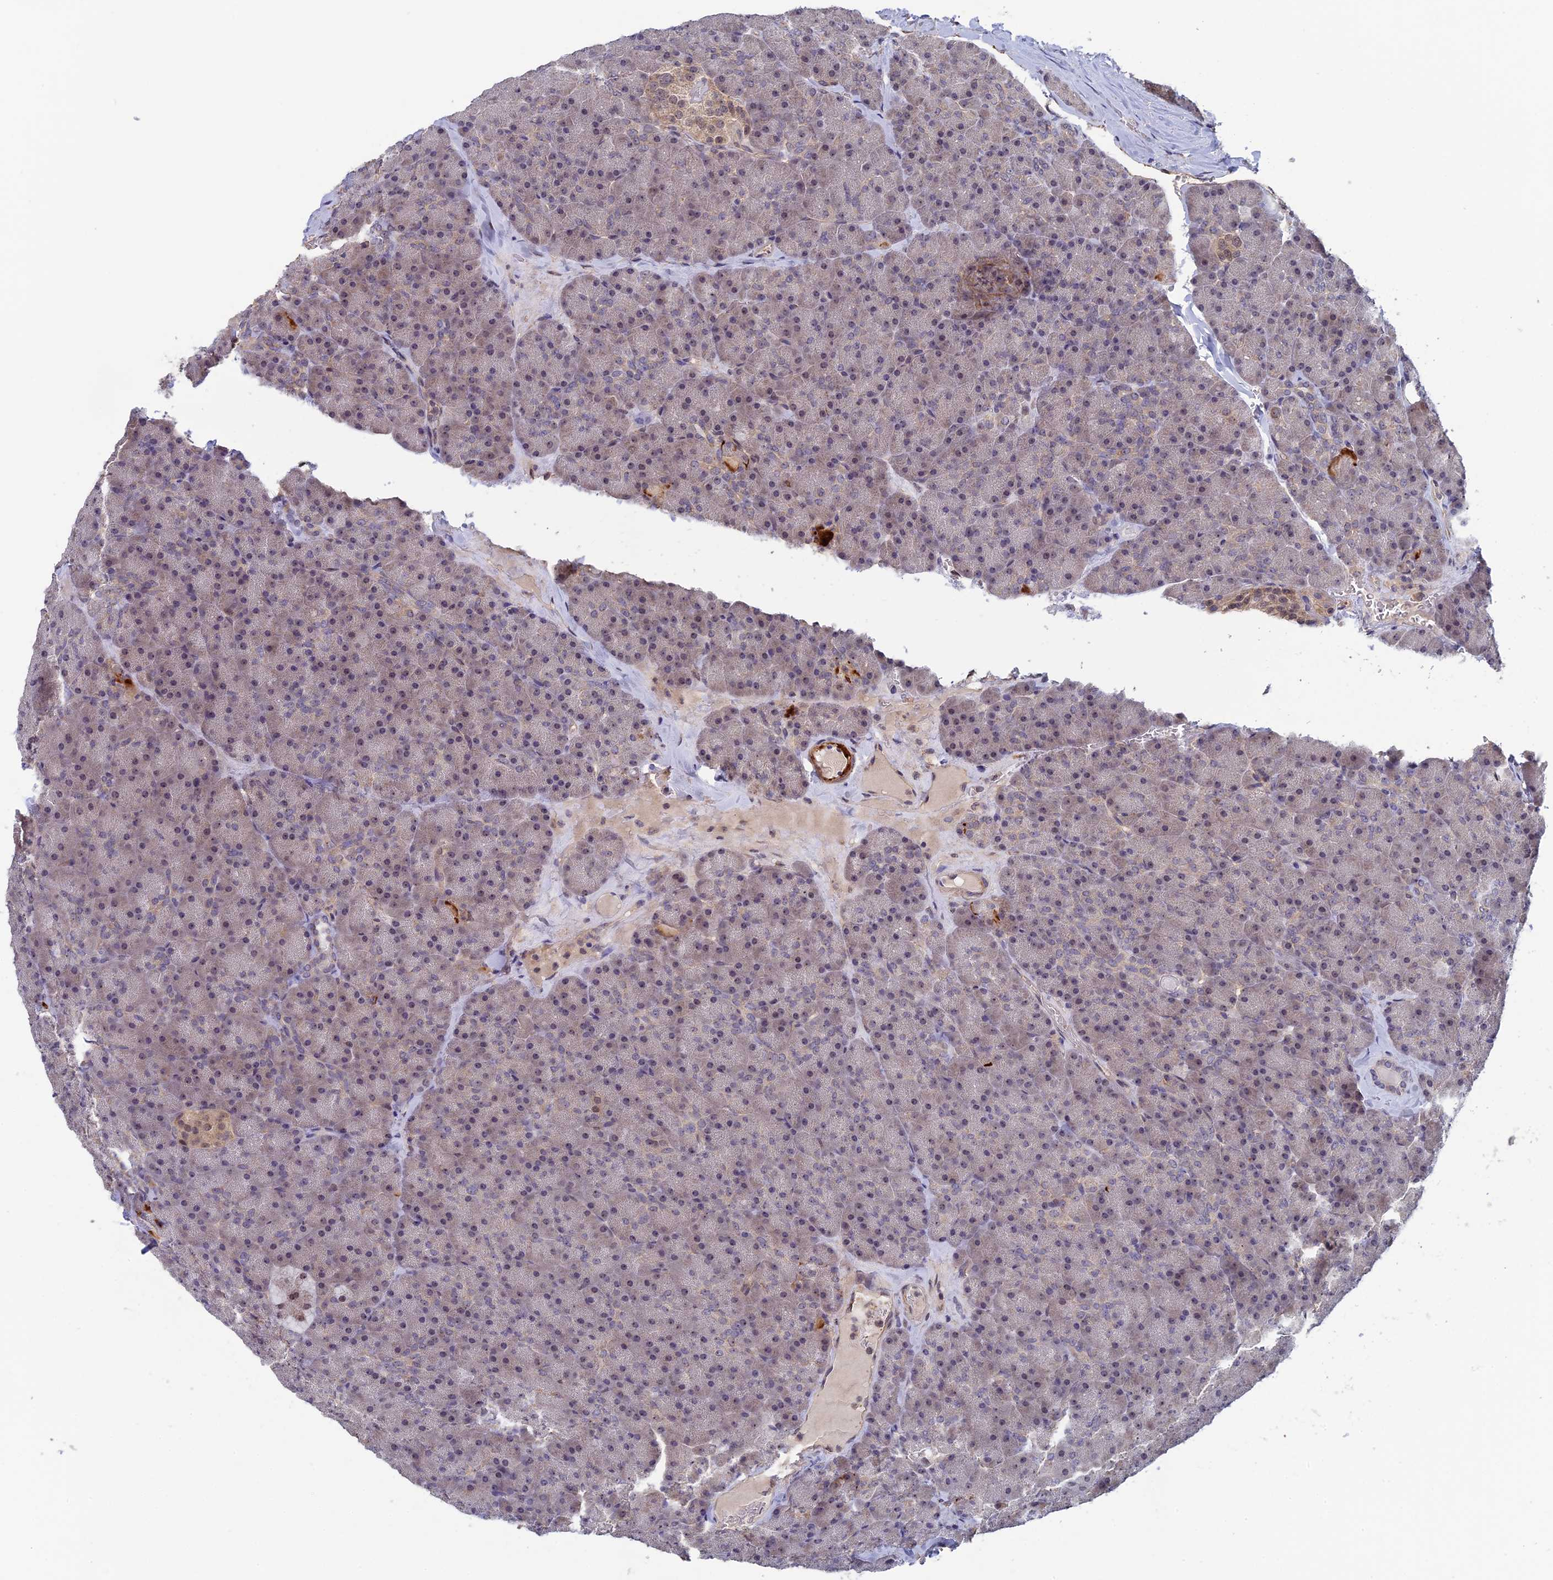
{"staining": {"intensity": "weak", "quantity": "25%-75%", "location": "cytoplasmic/membranous,nuclear"}, "tissue": "pancreas", "cell_type": "Exocrine glandular cells", "image_type": "normal", "snomed": [{"axis": "morphology", "description": "Normal tissue, NOS"}, {"axis": "topography", "description": "Pancreas"}], "caption": "A high-resolution image shows immunohistochemistry (IHC) staining of benign pancreas, which shows weak cytoplasmic/membranous,nuclear expression in about 25%-75% of exocrine glandular cells.", "gene": "FAM98C", "patient": {"sex": "male", "age": 36}}